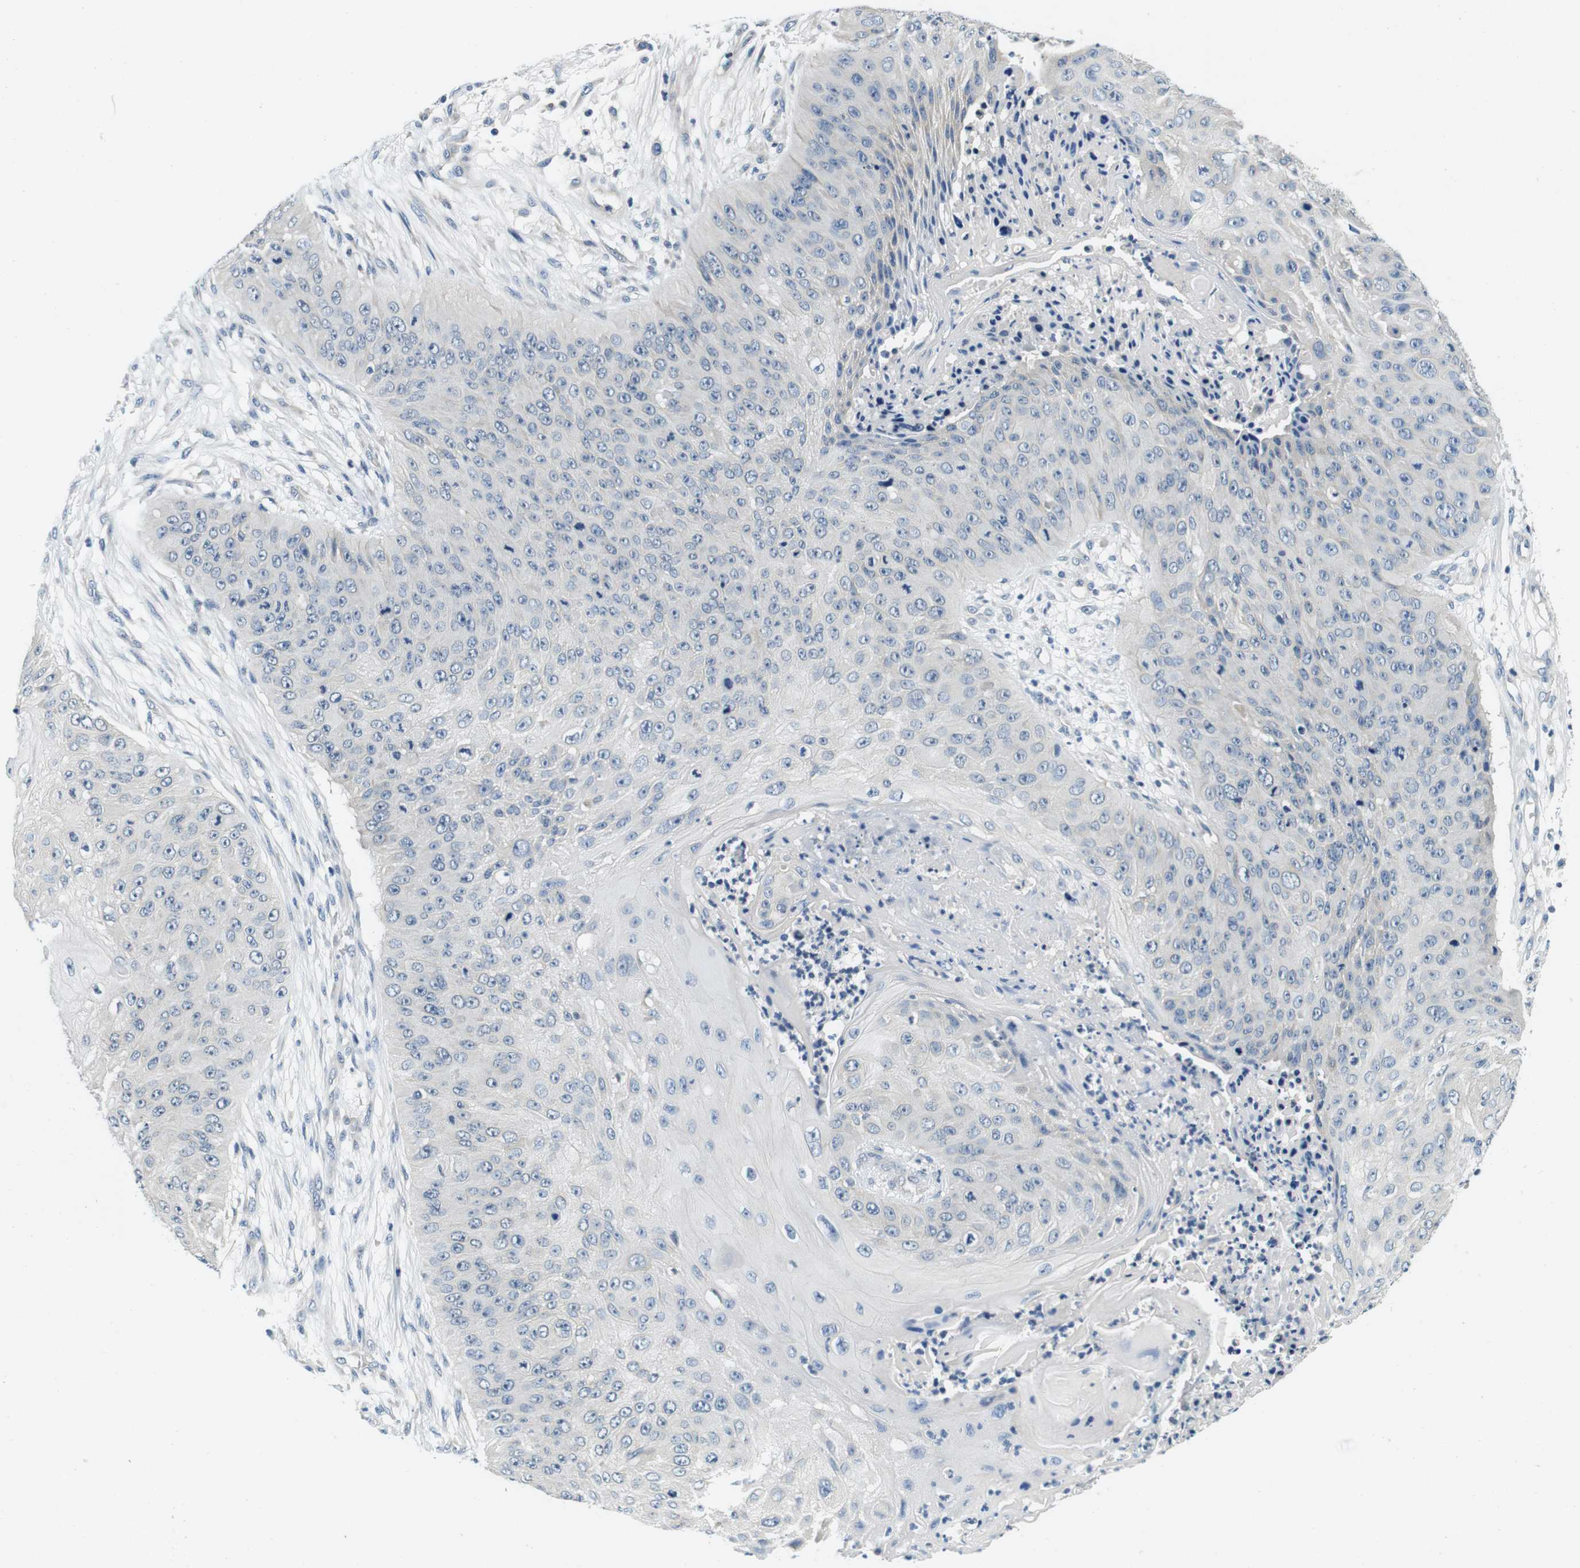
{"staining": {"intensity": "negative", "quantity": "none", "location": "none"}, "tissue": "skin cancer", "cell_type": "Tumor cells", "image_type": "cancer", "snomed": [{"axis": "morphology", "description": "Squamous cell carcinoma, NOS"}, {"axis": "topography", "description": "Skin"}], "caption": "Micrograph shows no protein expression in tumor cells of skin squamous cell carcinoma tissue.", "gene": "DTNA", "patient": {"sex": "female", "age": 80}}